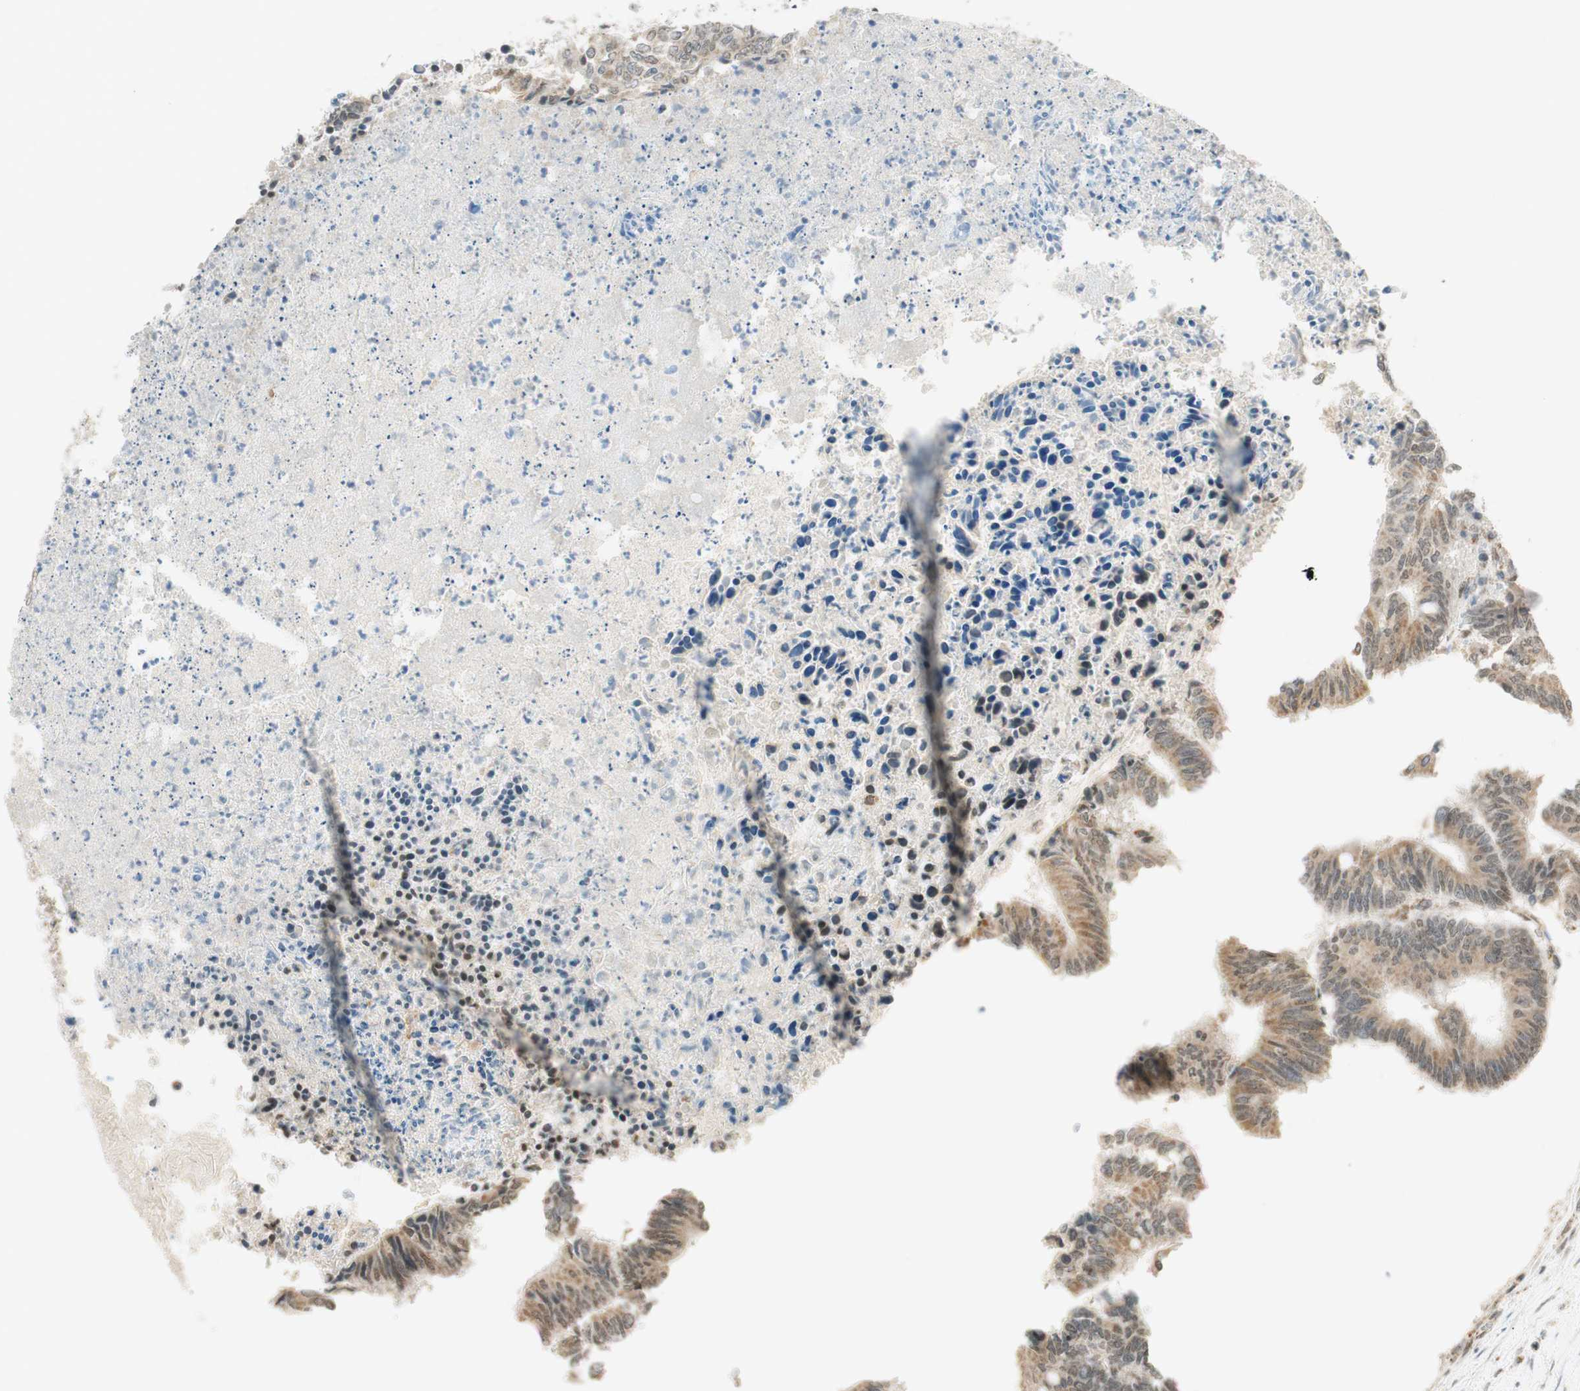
{"staining": {"intensity": "weak", "quantity": ">75%", "location": "cytoplasmic/membranous,nuclear"}, "tissue": "colorectal cancer", "cell_type": "Tumor cells", "image_type": "cancer", "snomed": [{"axis": "morphology", "description": "Adenocarcinoma, NOS"}, {"axis": "topography", "description": "Rectum"}], "caption": "There is low levels of weak cytoplasmic/membranous and nuclear positivity in tumor cells of adenocarcinoma (colorectal), as demonstrated by immunohistochemical staining (brown color).", "gene": "ZNF782", "patient": {"sex": "male", "age": 63}}